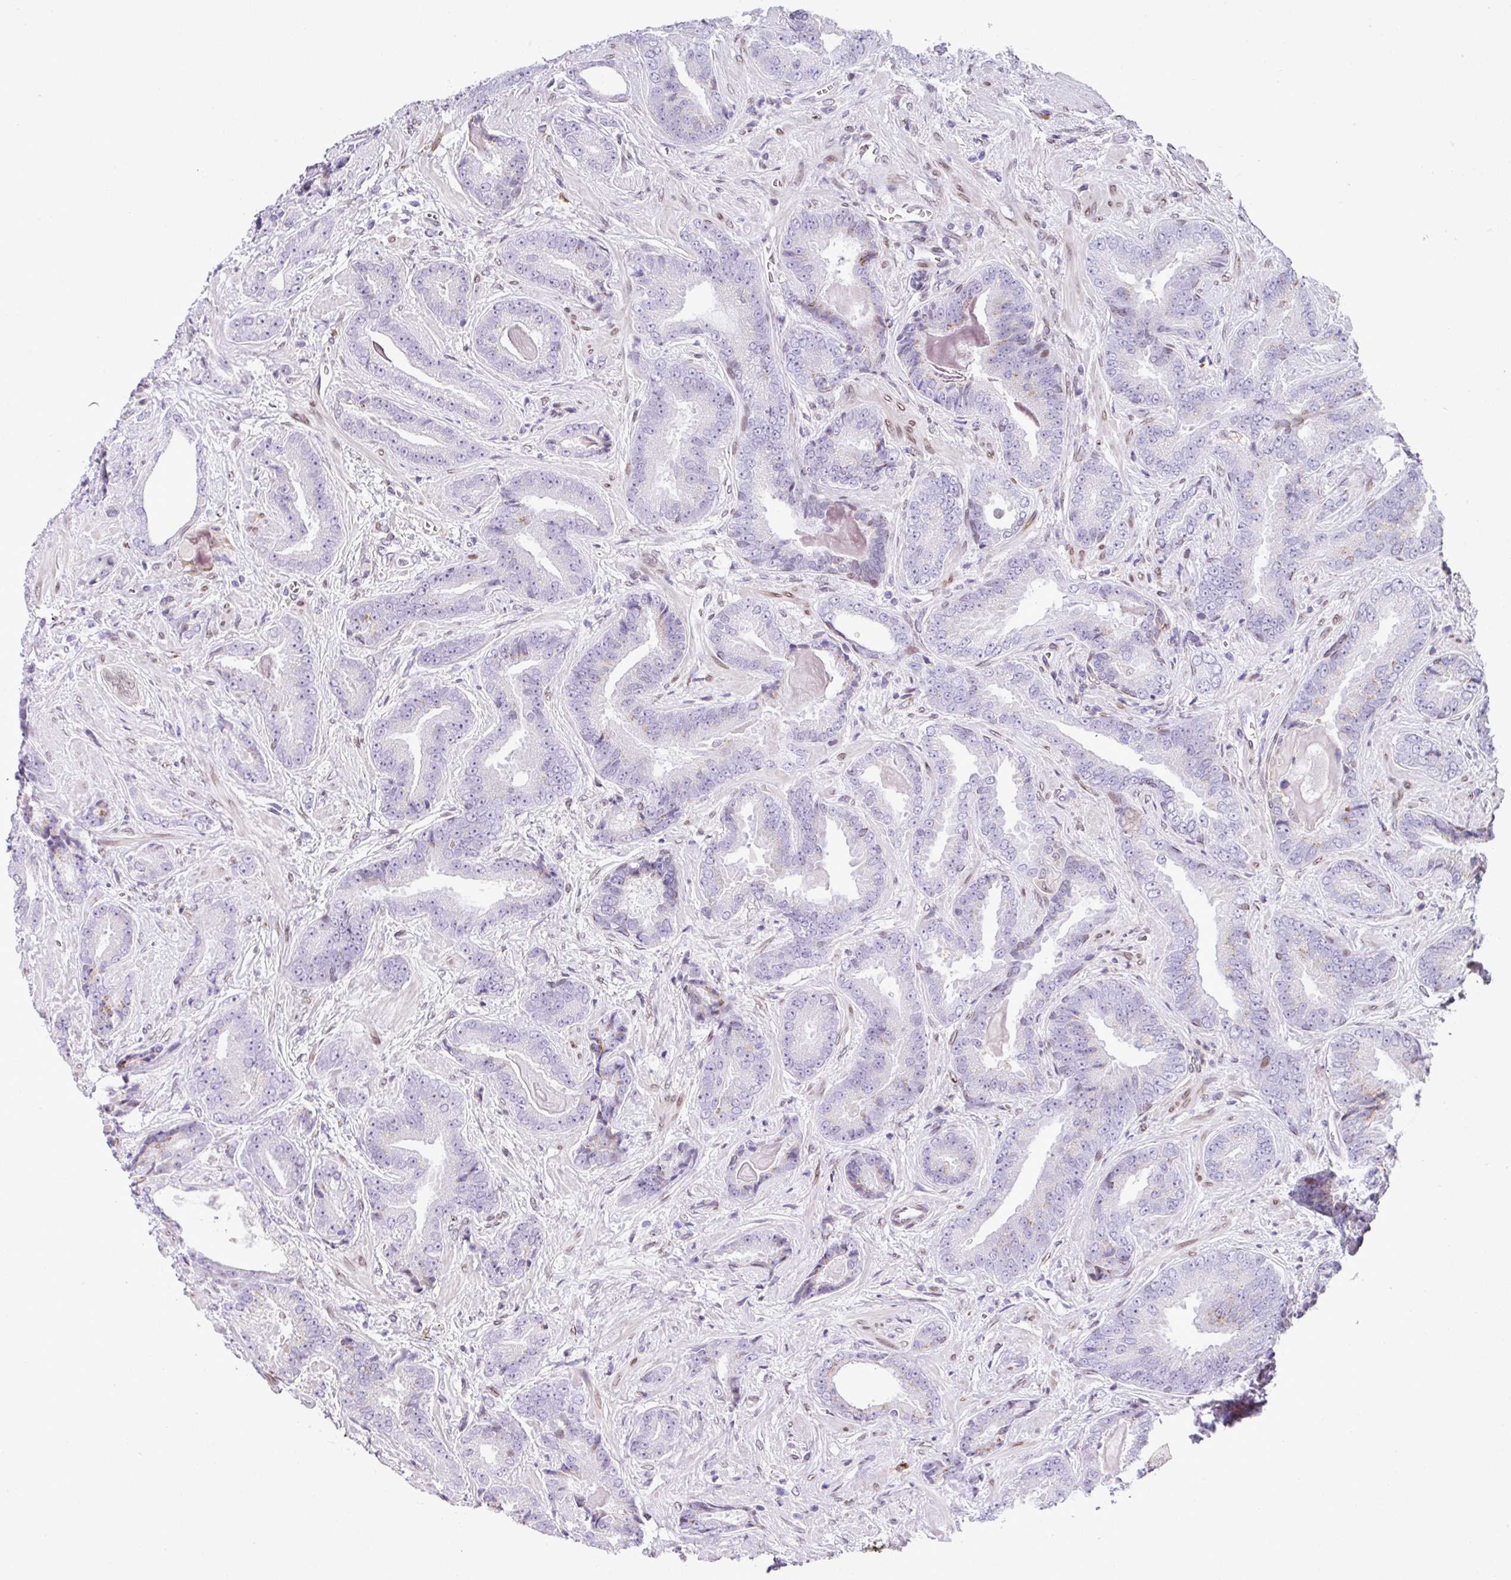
{"staining": {"intensity": "negative", "quantity": "none", "location": "none"}, "tissue": "prostate cancer", "cell_type": "Tumor cells", "image_type": "cancer", "snomed": [{"axis": "morphology", "description": "Adenocarcinoma, Low grade"}, {"axis": "topography", "description": "Prostate"}], "caption": "Tumor cells are negative for protein expression in human prostate cancer (low-grade adenocarcinoma).", "gene": "PLK1", "patient": {"sex": "male", "age": 62}}